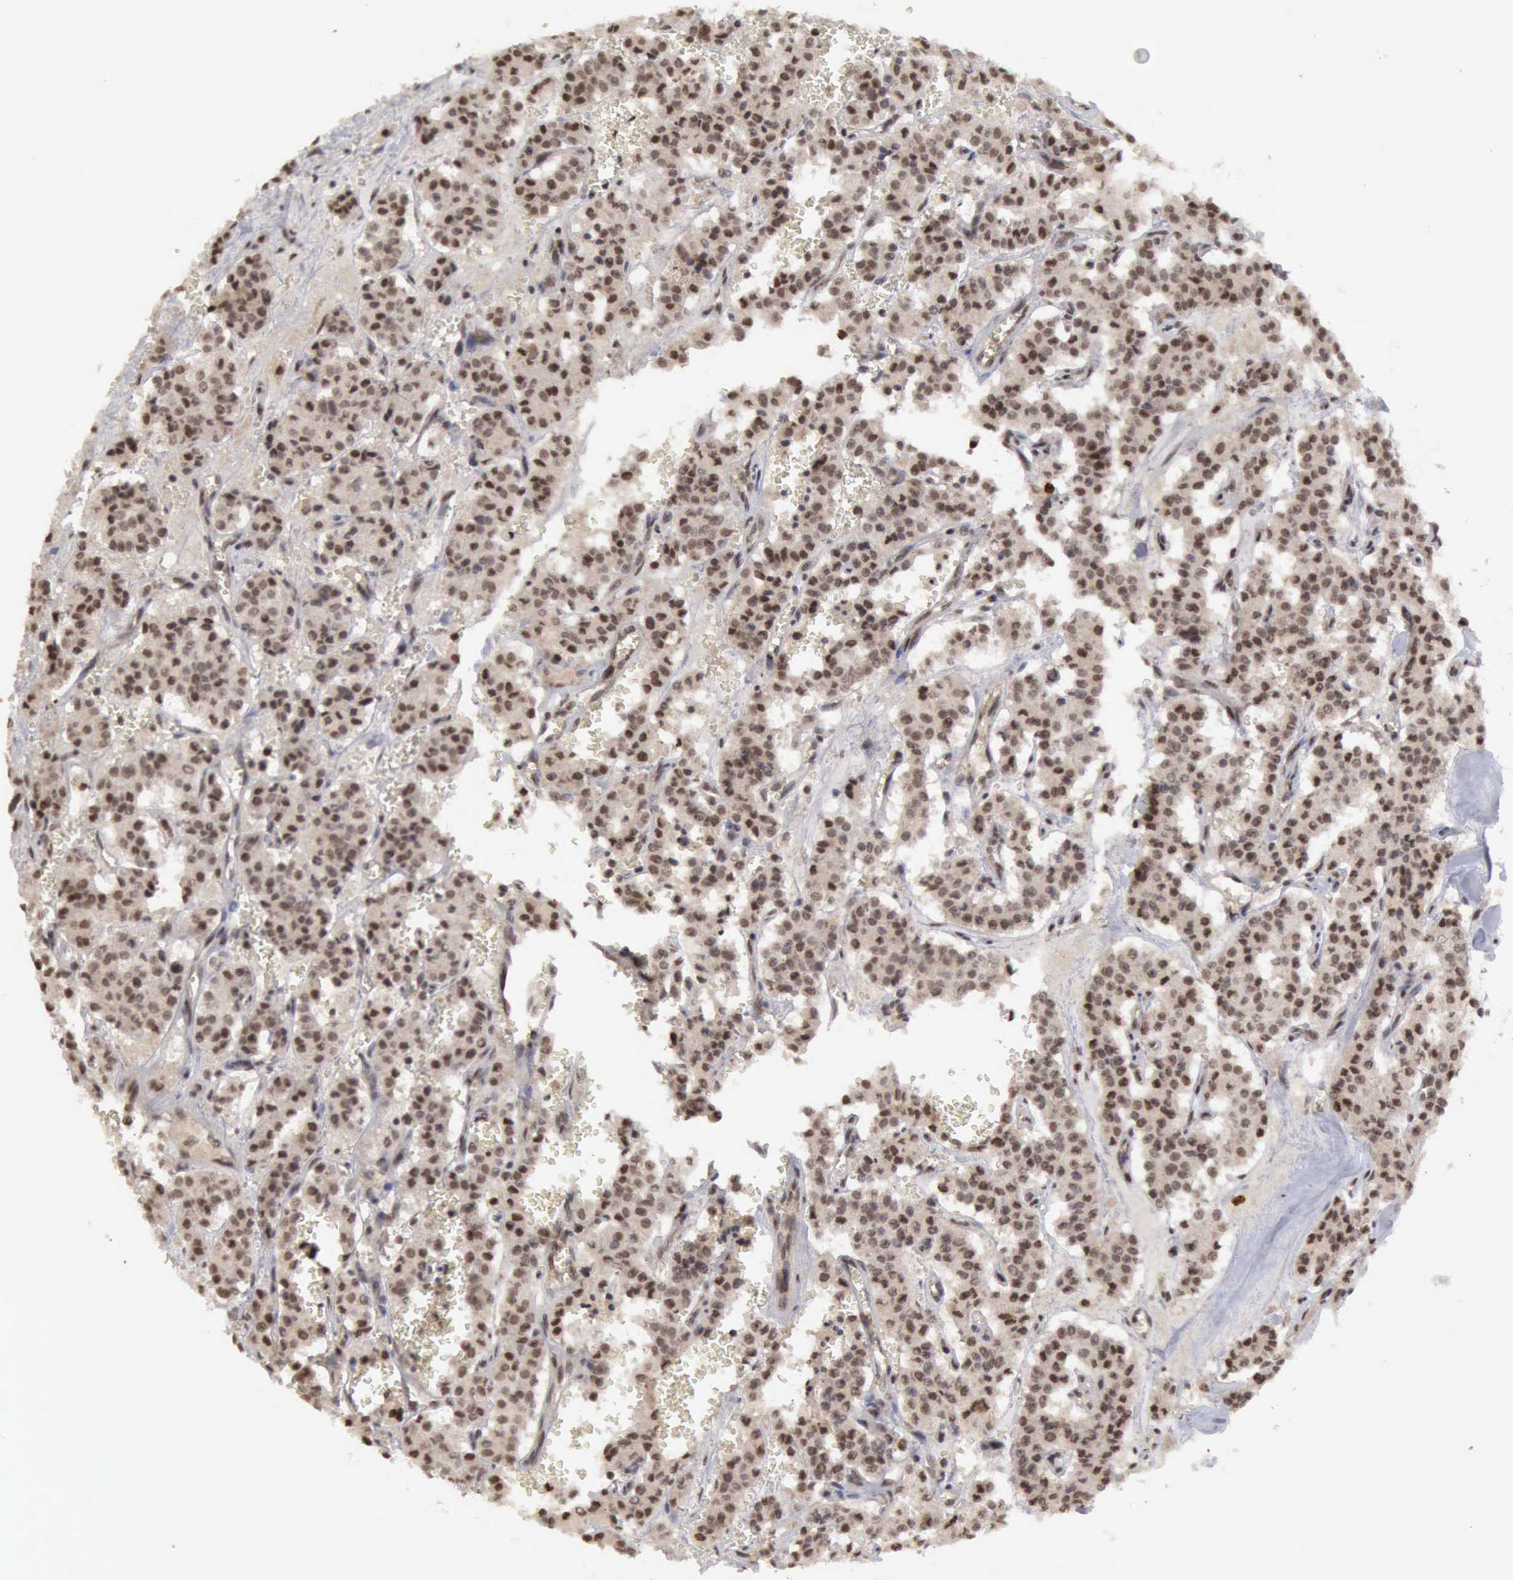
{"staining": {"intensity": "weak", "quantity": ">75%", "location": "nuclear"}, "tissue": "carcinoid", "cell_type": "Tumor cells", "image_type": "cancer", "snomed": [{"axis": "morphology", "description": "Carcinoid, malignant, NOS"}, {"axis": "topography", "description": "Bronchus"}], "caption": "The photomicrograph shows a brown stain indicating the presence of a protein in the nuclear of tumor cells in carcinoid. The staining was performed using DAB, with brown indicating positive protein expression. Nuclei are stained blue with hematoxylin.", "gene": "CDKN2A", "patient": {"sex": "male", "age": 55}}